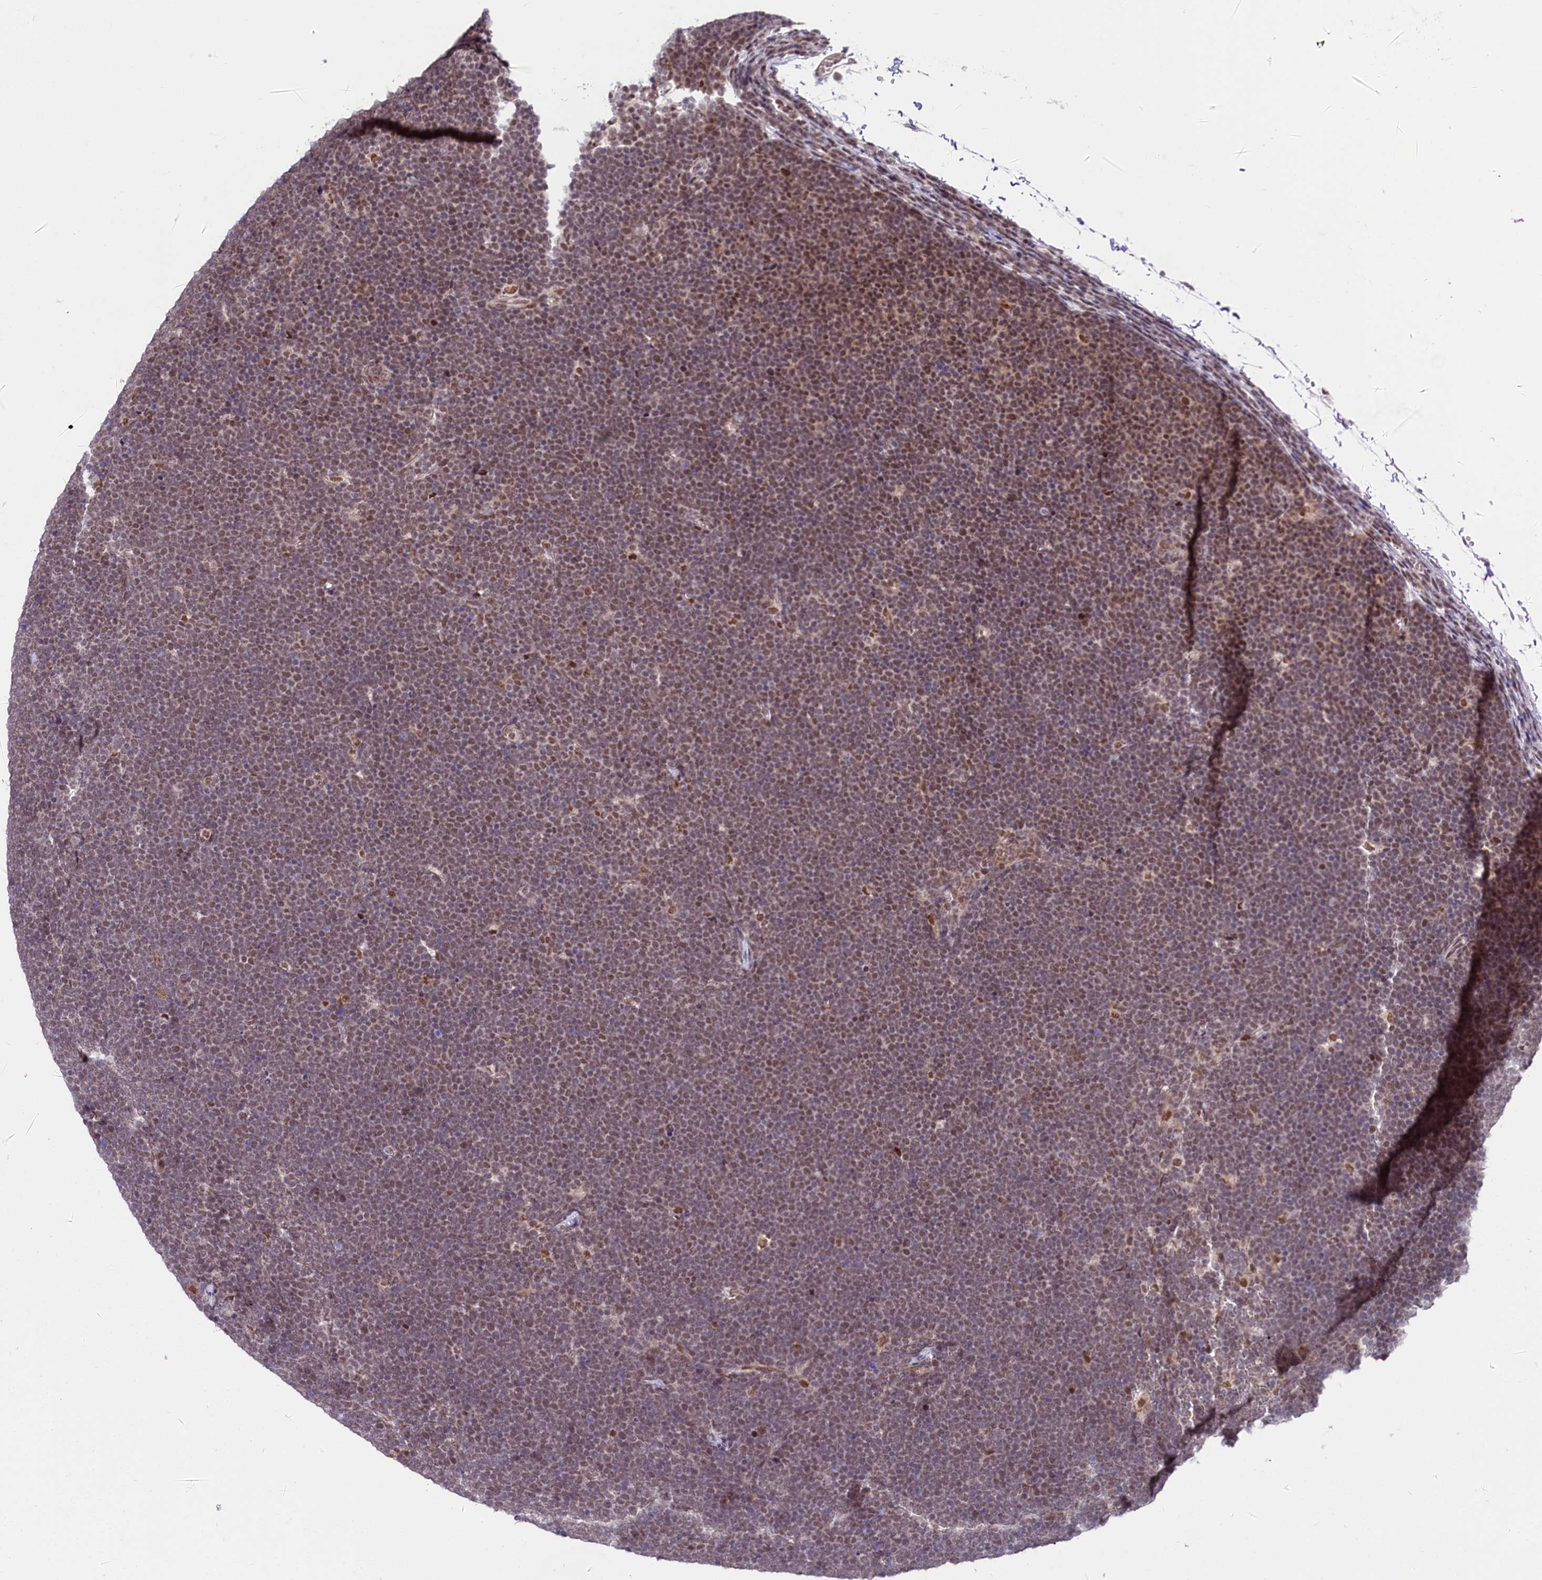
{"staining": {"intensity": "moderate", "quantity": "25%-75%", "location": "nuclear"}, "tissue": "lymphoma", "cell_type": "Tumor cells", "image_type": "cancer", "snomed": [{"axis": "morphology", "description": "Malignant lymphoma, non-Hodgkin's type, High grade"}, {"axis": "topography", "description": "Lymph node"}], "caption": "High-grade malignant lymphoma, non-Hodgkin's type stained for a protein (brown) shows moderate nuclear positive staining in approximately 25%-75% of tumor cells.", "gene": "SCAF11", "patient": {"sex": "male", "age": 13}}